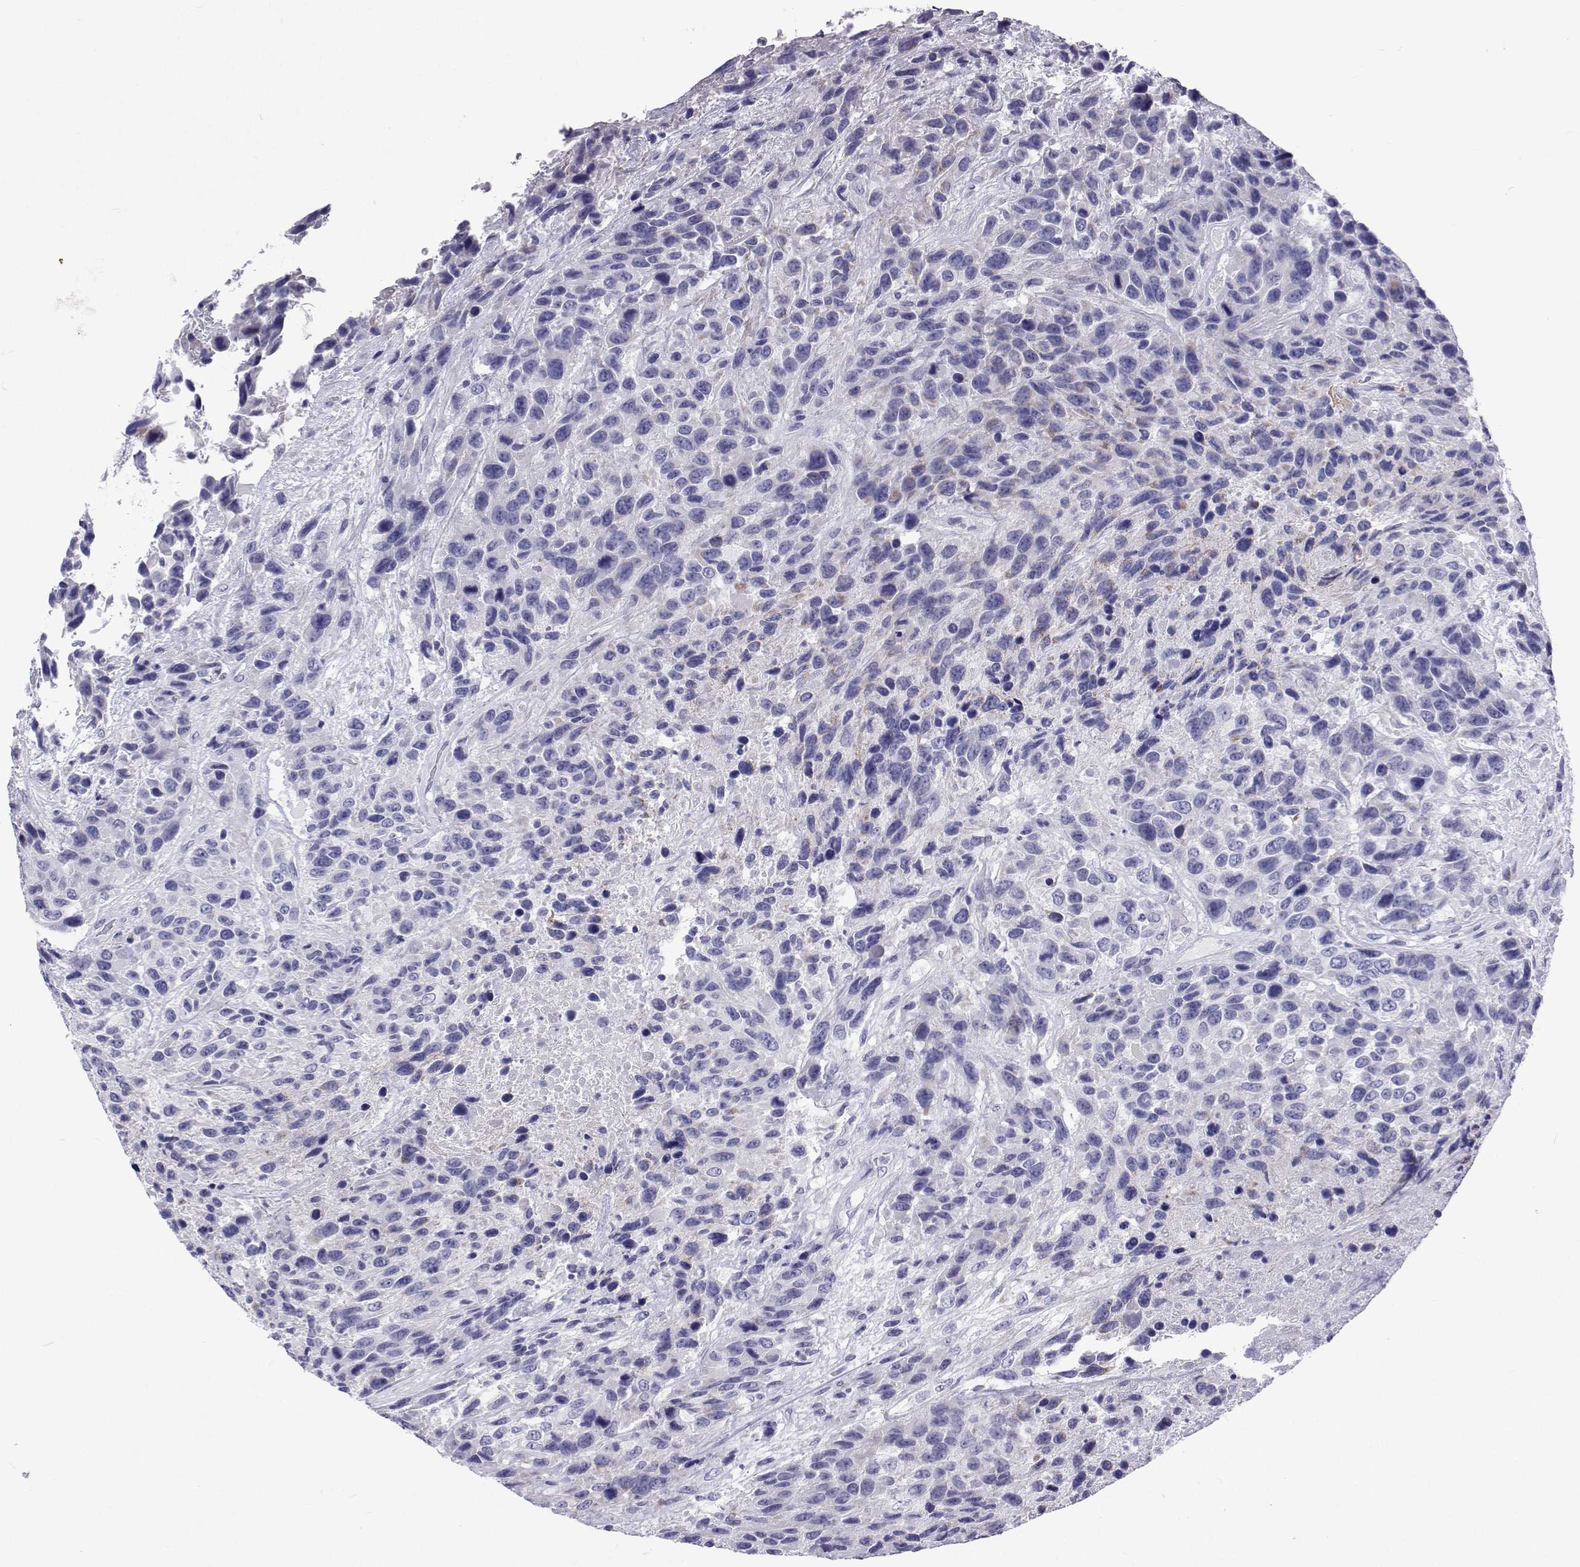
{"staining": {"intensity": "negative", "quantity": "none", "location": "none"}, "tissue": "urothelial cancer", "cell_type": "Tumor cells", "image_type": "cancer", "snomed": [{"axis": "morphology", "description": "Urothelial carcinoma, High grade"}, {"axis": "topography", "description": "Urinary bladder"}], "caption": "Image shows no protein staining in tumor cells of urothelial carcinoma (high-grade) tissue.", "gene": "UMODL1", "patient": {"sex": "female", "age": 70}}